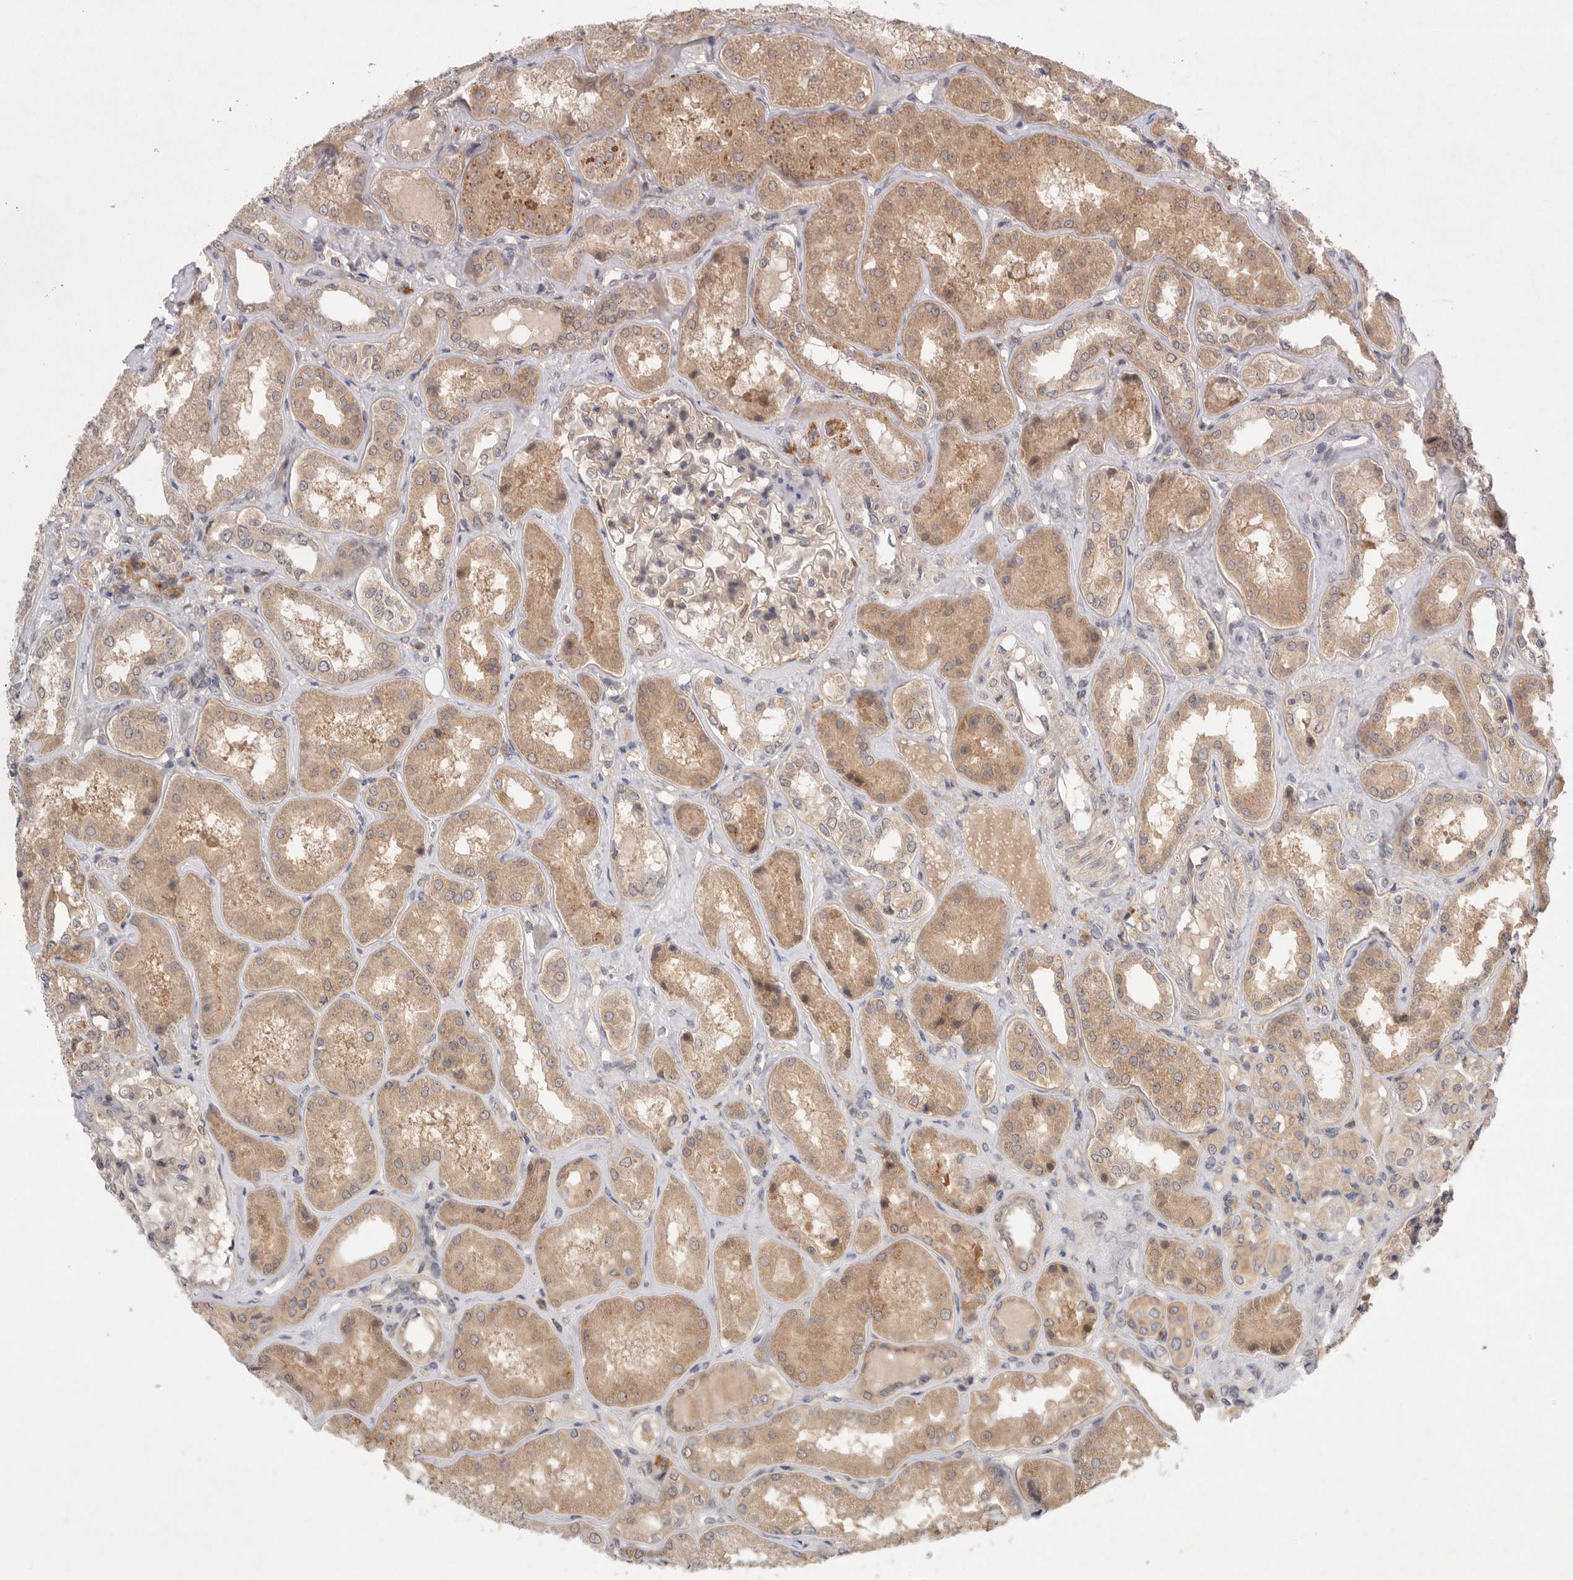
{"staining": {"intensity": "weak", "quantity": "<25%", "location": "cytoplasmic/membranous"}, "tissue": "kidney", "cell_type": "Cells in glomeruli", "image_type": "normal", "snomed": [{"axis": "morphology", "description": "Normal tissue, NOS"}, {"axis": "topography", "description": "Kidney"}], "caption": "This is an immunohistochemistry image of unremarkable kidney. There is no staining in cells in glomeruli.", "gene": "PTPDC1", "patient": {"sex": "female", "age": 56}}